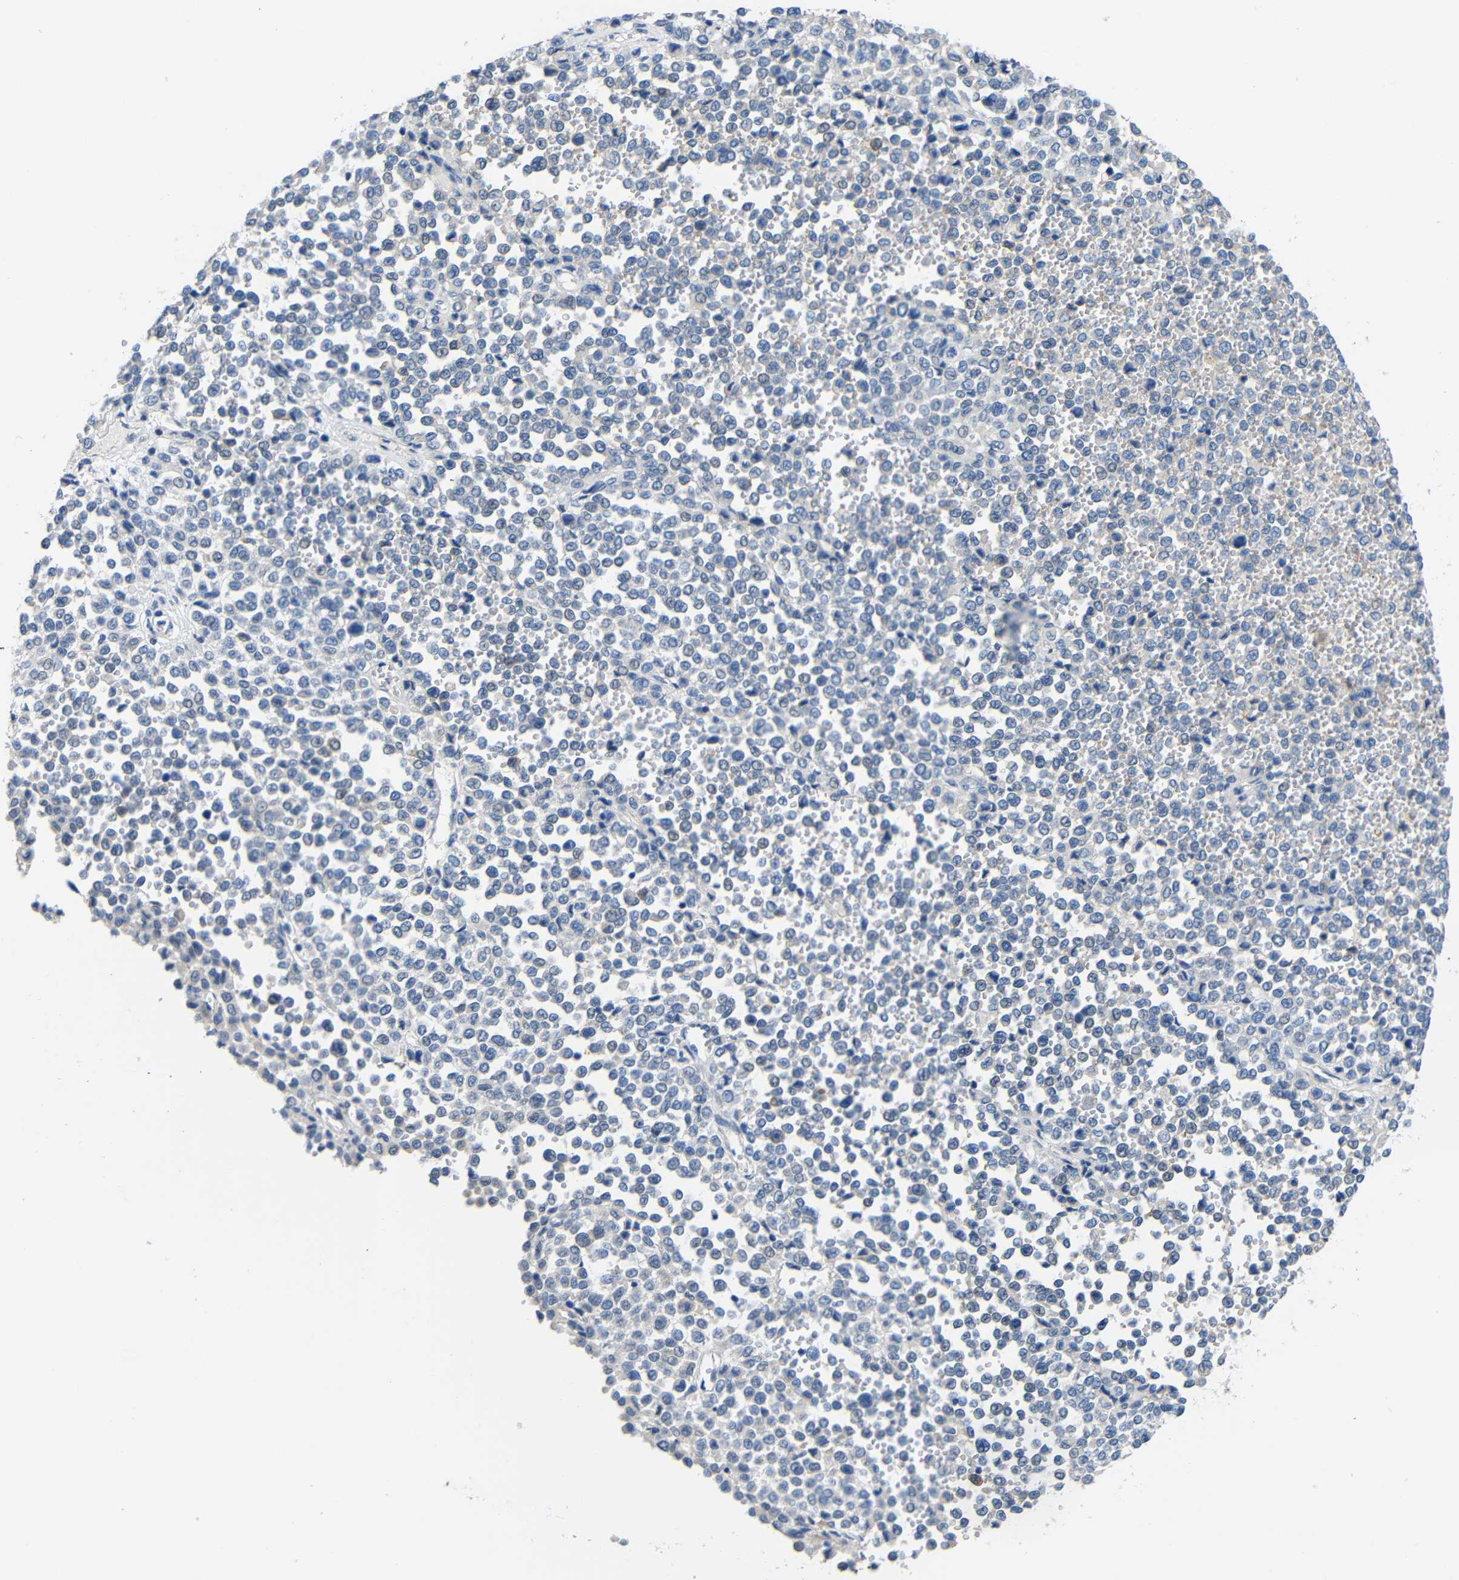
{"staining": {"intensity": "negative", "quantity": "none", "location": "none"}, "tissue": "melanoma", "cell_type": "Tumor cells", "image_type": "cancer", "snomed": [{"axis": "morphology", "description": "Malignant melanoma, Metastatic site"}, {"axis": "topography", "description": "Pancreas"}], "caption": "Tumor cells show no significant positivity in melanoma. Brightfield microscopy of IHC stained with DAB (3,3'-diaminobenzidine) (brown) and hematoxylin (blue), captured at high magnification.", "gene": "NEGR1", "patient": {"sex": "female", "age": 30}}